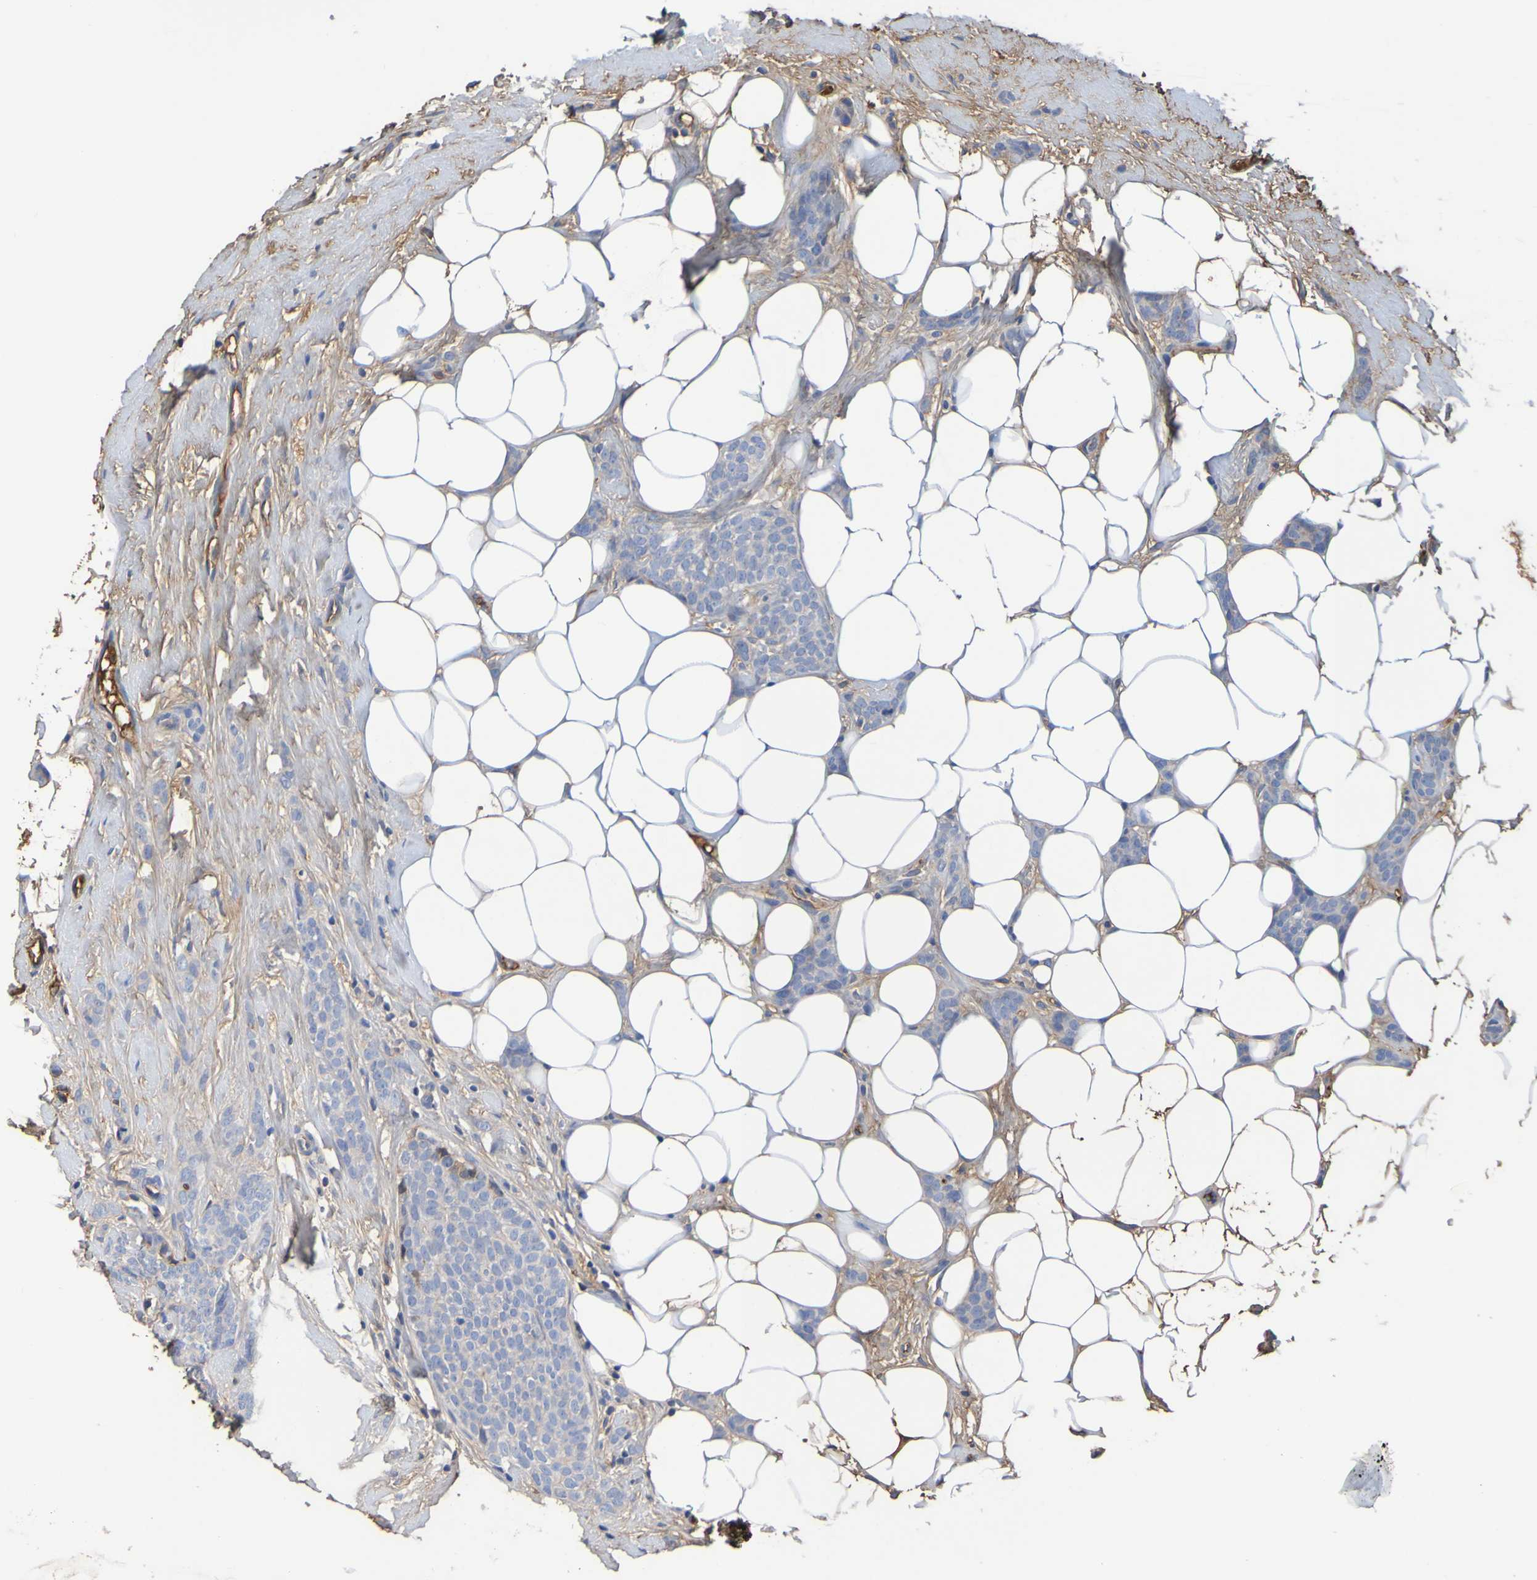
{"staining": {"intensity": "negative", "quantity": "none", "location": "none"}, "tissue": "breast cancer", "cell_type": "Tumor cells", "image_type": "cancer", "snomed": [{"axis": "morphology", "description": "Lobular carcinoma"}, {"axis": "topography", "description": "Skin"}, {"axis": "topography", "description": "Breast"}], "caption": "IHC of breast cancer shows no expression in tumor cells.", "gene": "GAB3", "patient": {"sex": "female", "age": 46}}